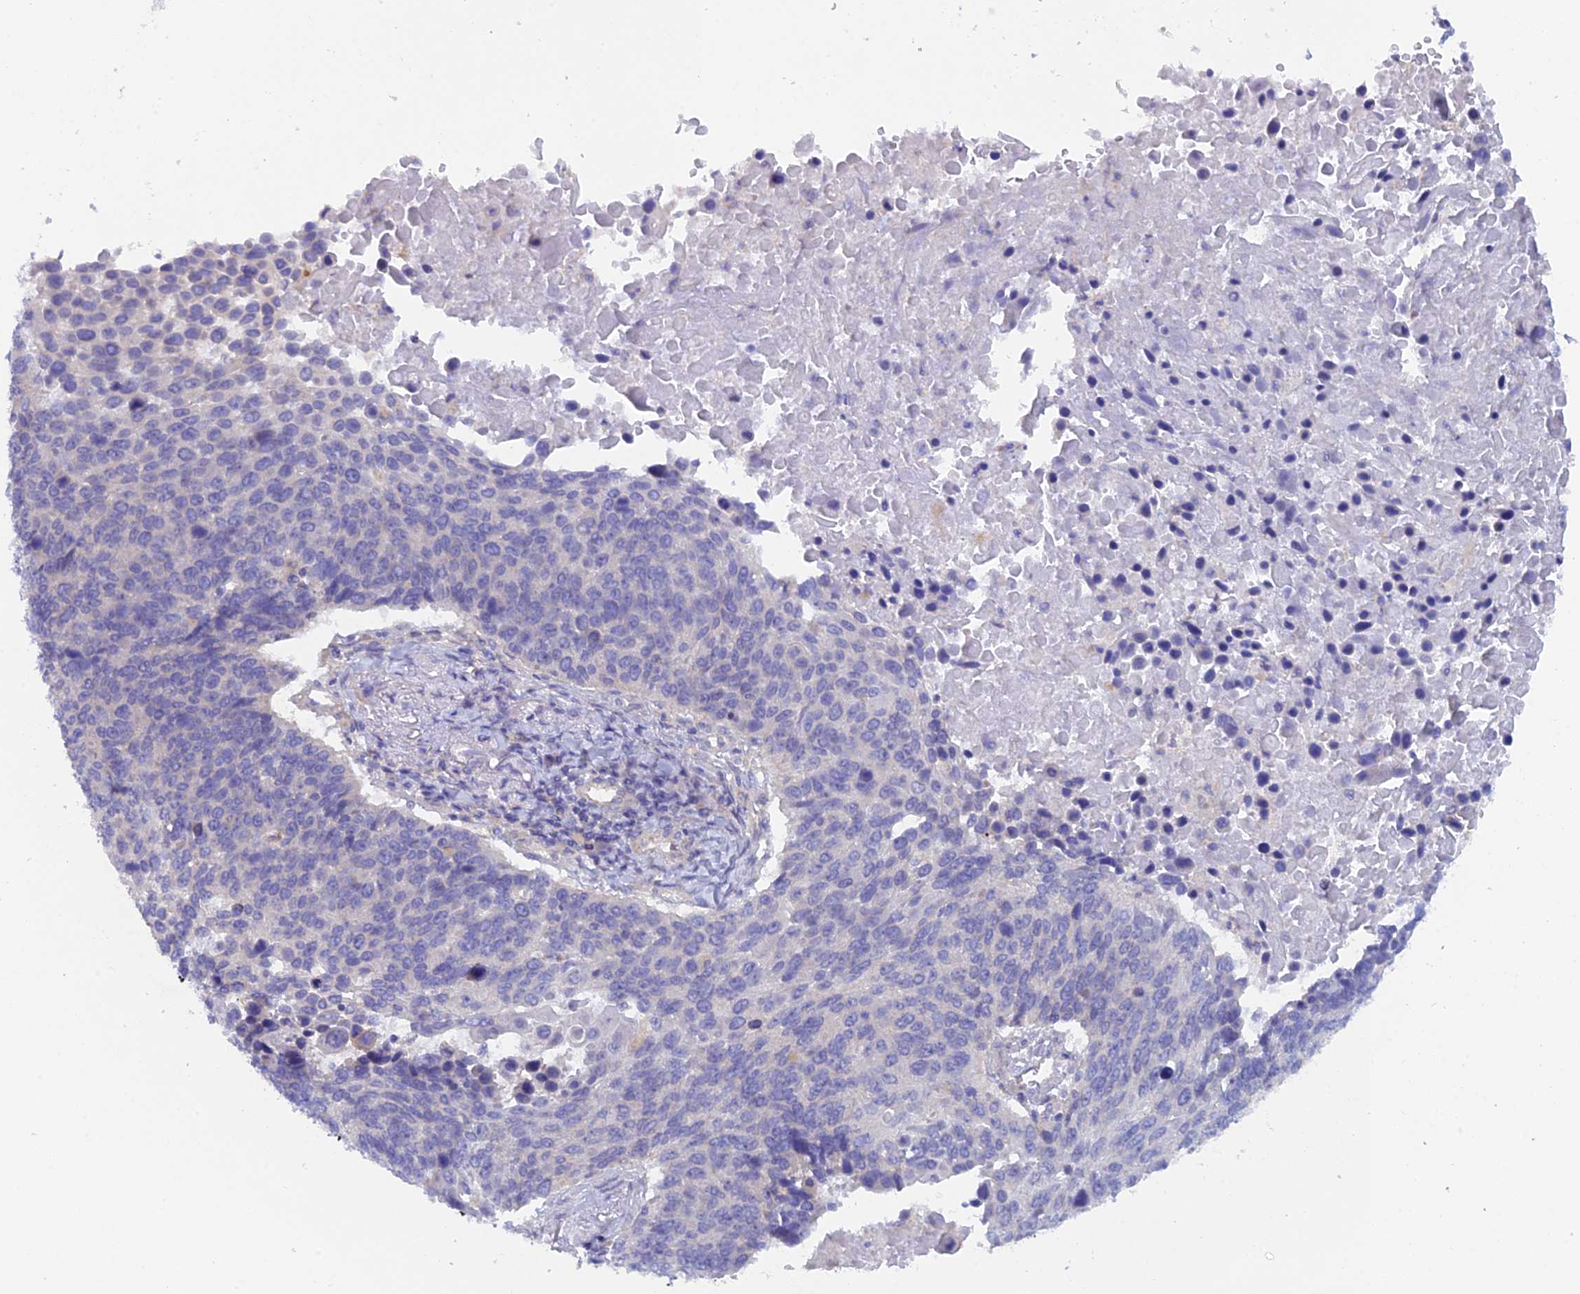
{"staining": {"intensity": "negative", "quantity": "none", "location": "none"}, "tissue": "lung cancer", "cell_type": "Tumor cells", "image_type": "cancer", "snomed": [{"axis": "morphology", "description": "Normal tissue, NOS"}, {"axis": "morphology", "description": "Squamous cell carcinoma, NOS"}, {"axis": "topography", "description": "Lymph node"}, {"axis": "topography", "description": "Lung"}], "caption": "Immunohistochemistry (IHC) image of neoplastic tissue: human squamous cell carcinoma (lung) stained with DAB shows no significant protein positivity in tumor cells.", "gene": "FZR1", "patient": {"sex": "male", "age": 66}}